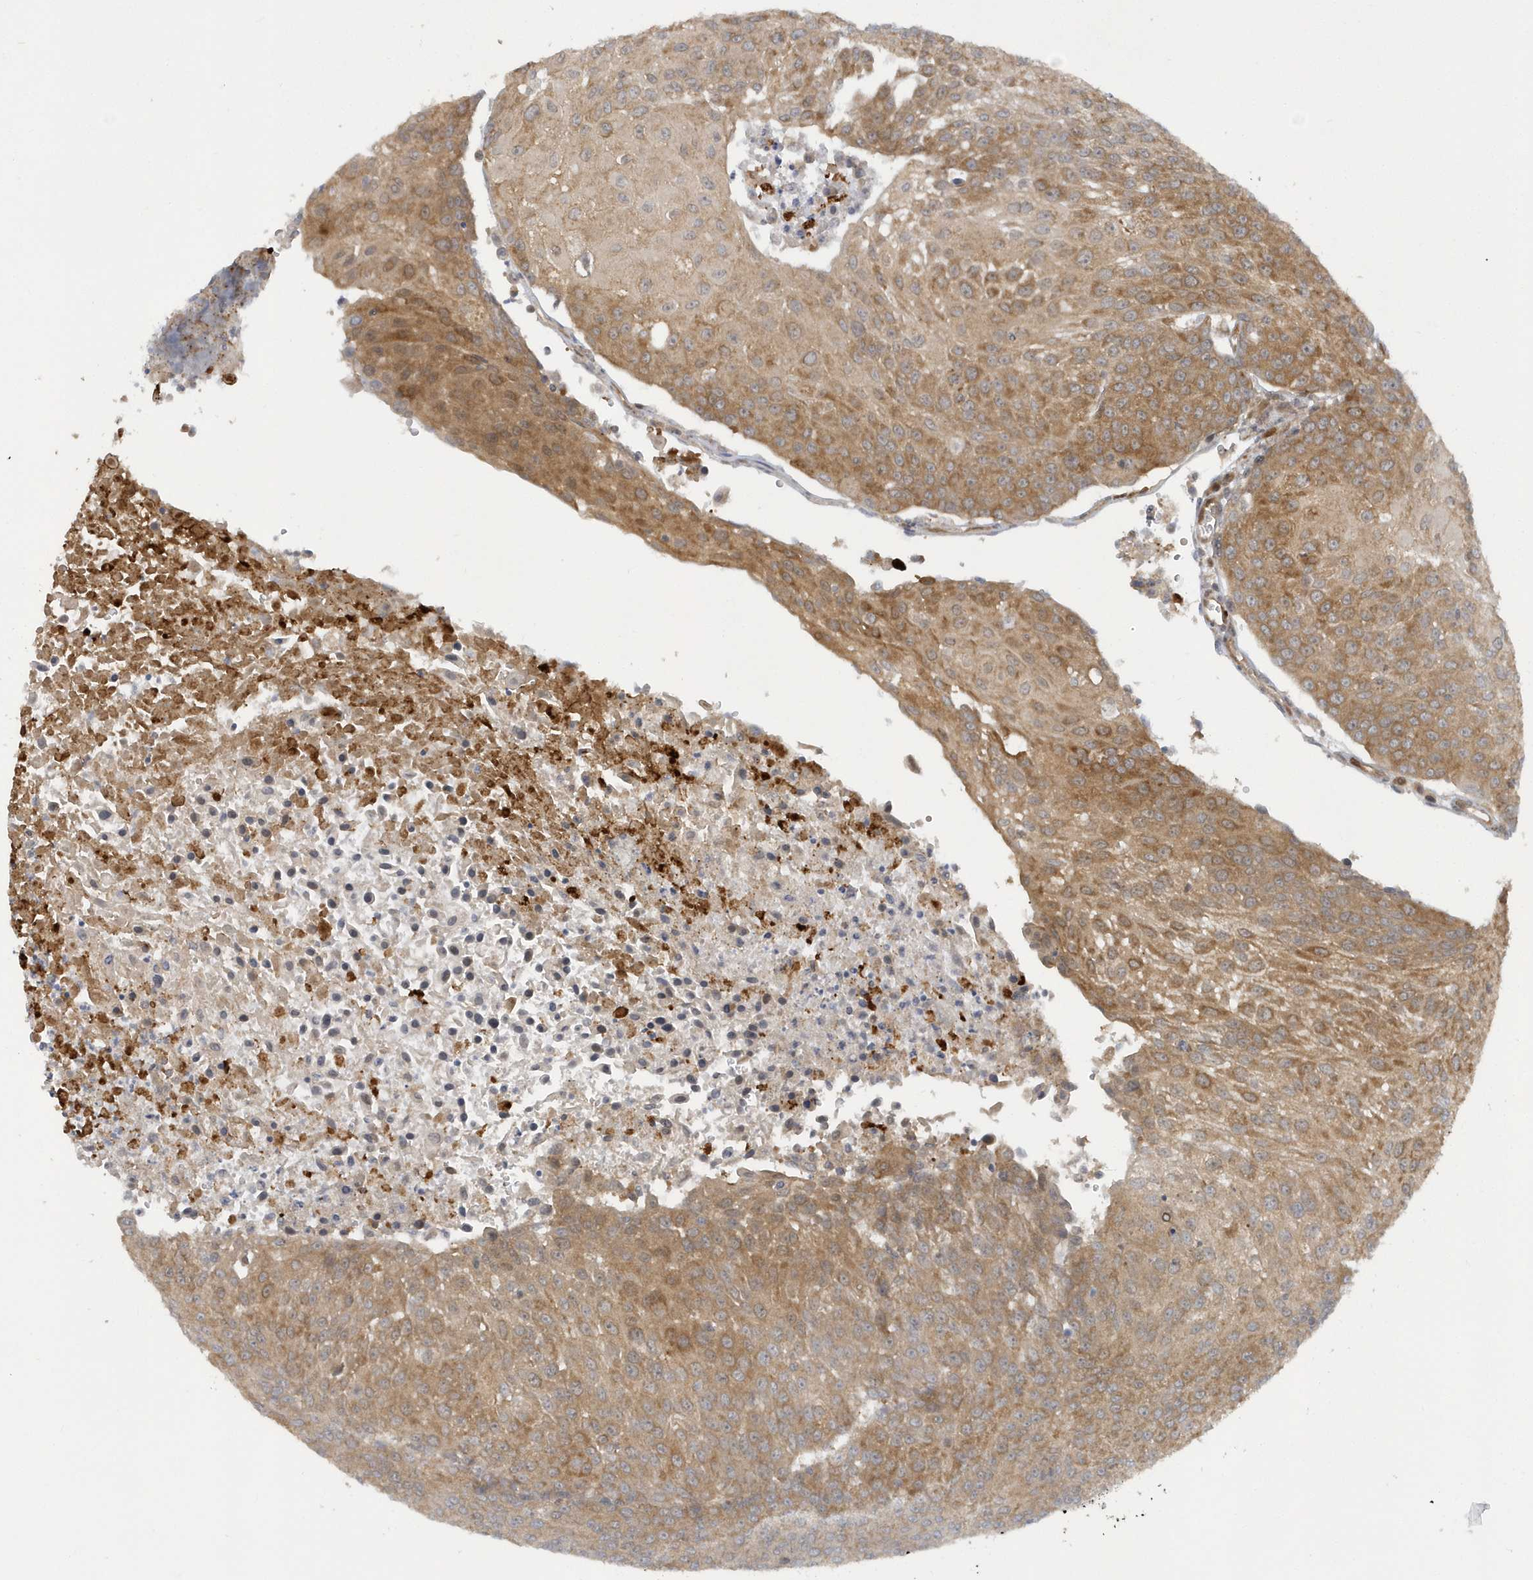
{"staining": {"intensity": "moderate", "quantity": ">75%", "location": "cytoplasmic/membranous"}, "tissue": "urothelial cancer", "cell_type": "Tumor cells", "image_type": "cancer", "snomed": [{"axis": "morphology", "description": "Urothelial carcinoma, High grade"}, {"axis": "topography", "description": "Urinary bladder"}], "caption": "Human urothelial cancer stained for a protein (brown) shows moderate cytoplasmic/membranous positive staining in approximately >75% of tumor cells.", "gene": "ATG4A", "patient": {"sex": "female", "age": 85}}